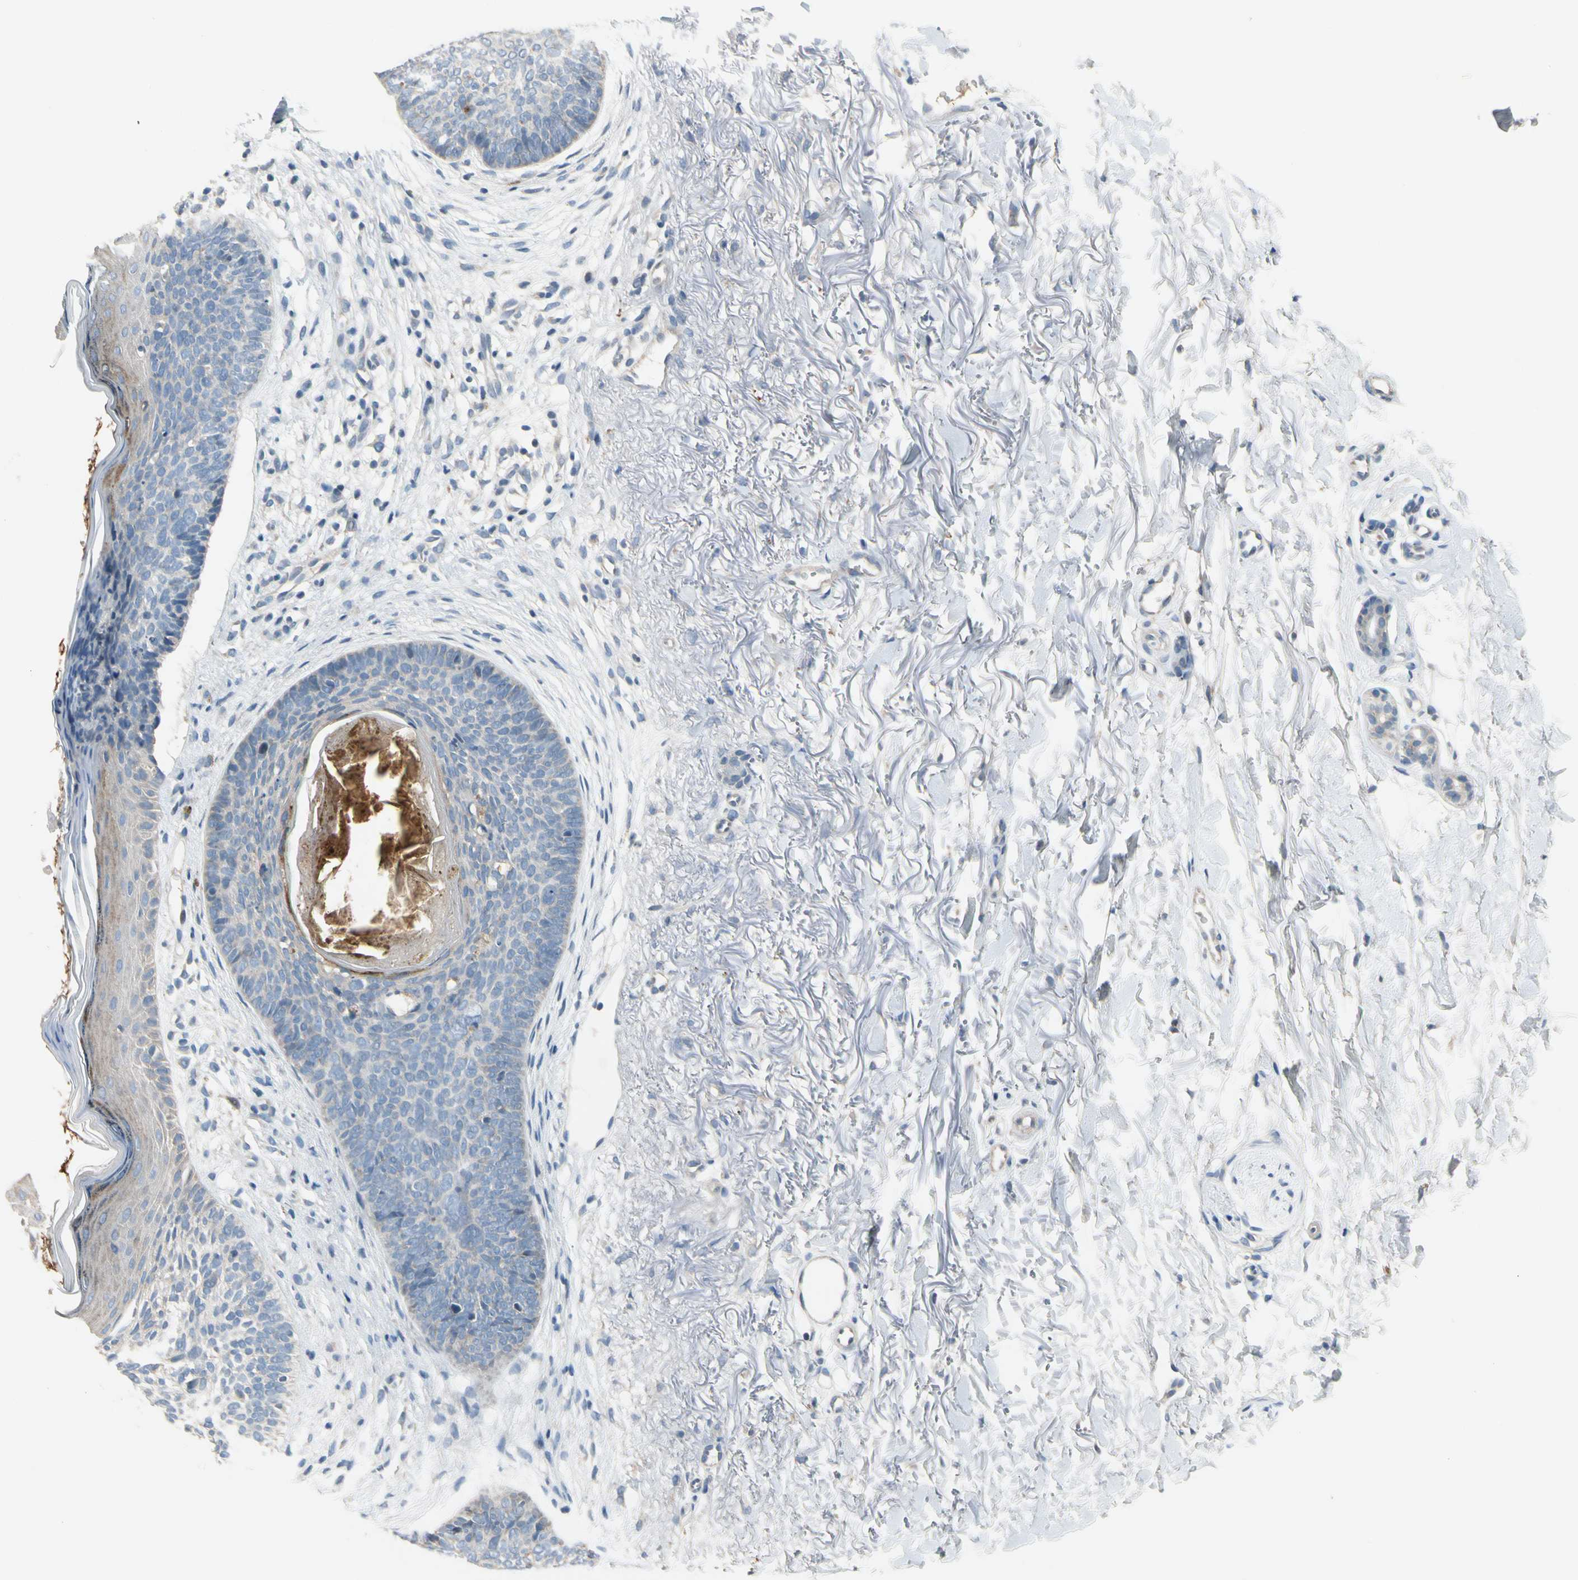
{"staining": {"intensity": "weak", "quantity": "<25%", "location": "cytoplasmic/membranous"}, "tissue": "skin cancer", "cell_type": "Tumor cells", "image_type": "cancer", "snomed": [{"axis": "morphology", "description": "Basal cell carcinoma"}, {"axis": "topography", "description": "Skin"}], "caption": "DAB (3,3'-diaminobenzidine) immunohistochemical staining of basal cell carcinoma (skin) exhibits no significant positivity in tumor cells. Nuclei are stained in blue.", "gene": "PIP5K1B", "patient": {"sex": "female", "age": 70}}